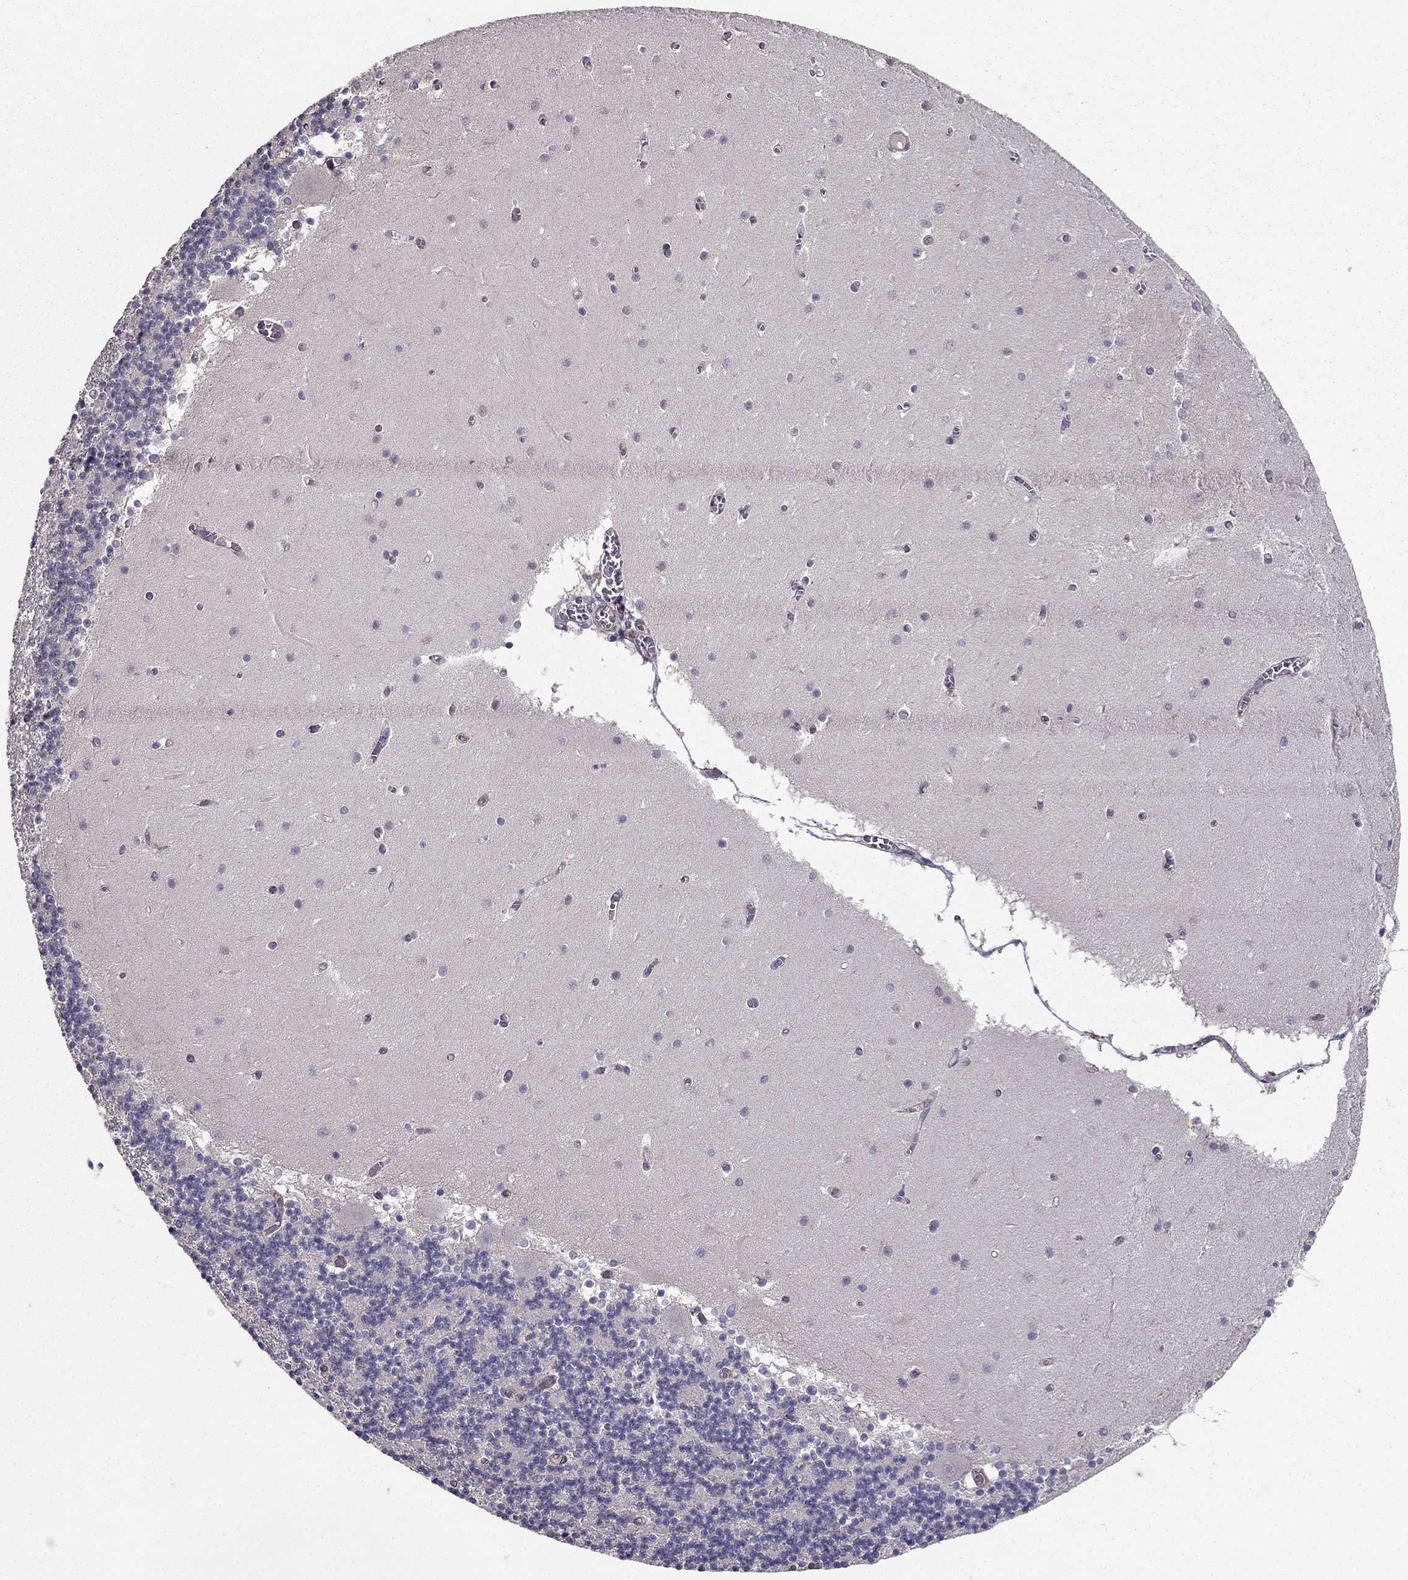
{"staining": {"intensity": "negative", "quantity": "none", "location": "none"}, "tissue": "cerebellum", "cell_type": "Cells in granular layer", "image_type": "normal", "snomed": [{"axis": "morphology", "description": "Normal tissue, NOS"}, {"axis": "topography", "description": "Cerebellum"}], "caption": "This micrograph is of normal cerebellum stained with immunohistochemistry to label a protein in brown with the nuclei are counter-stained blue. There is no expression in cells in granular layer. (DAB IHC visualized using brightfield microscopy, high magnification).", "gene": "RASIP1", "patient": {"sex": "female", "age": 28}}